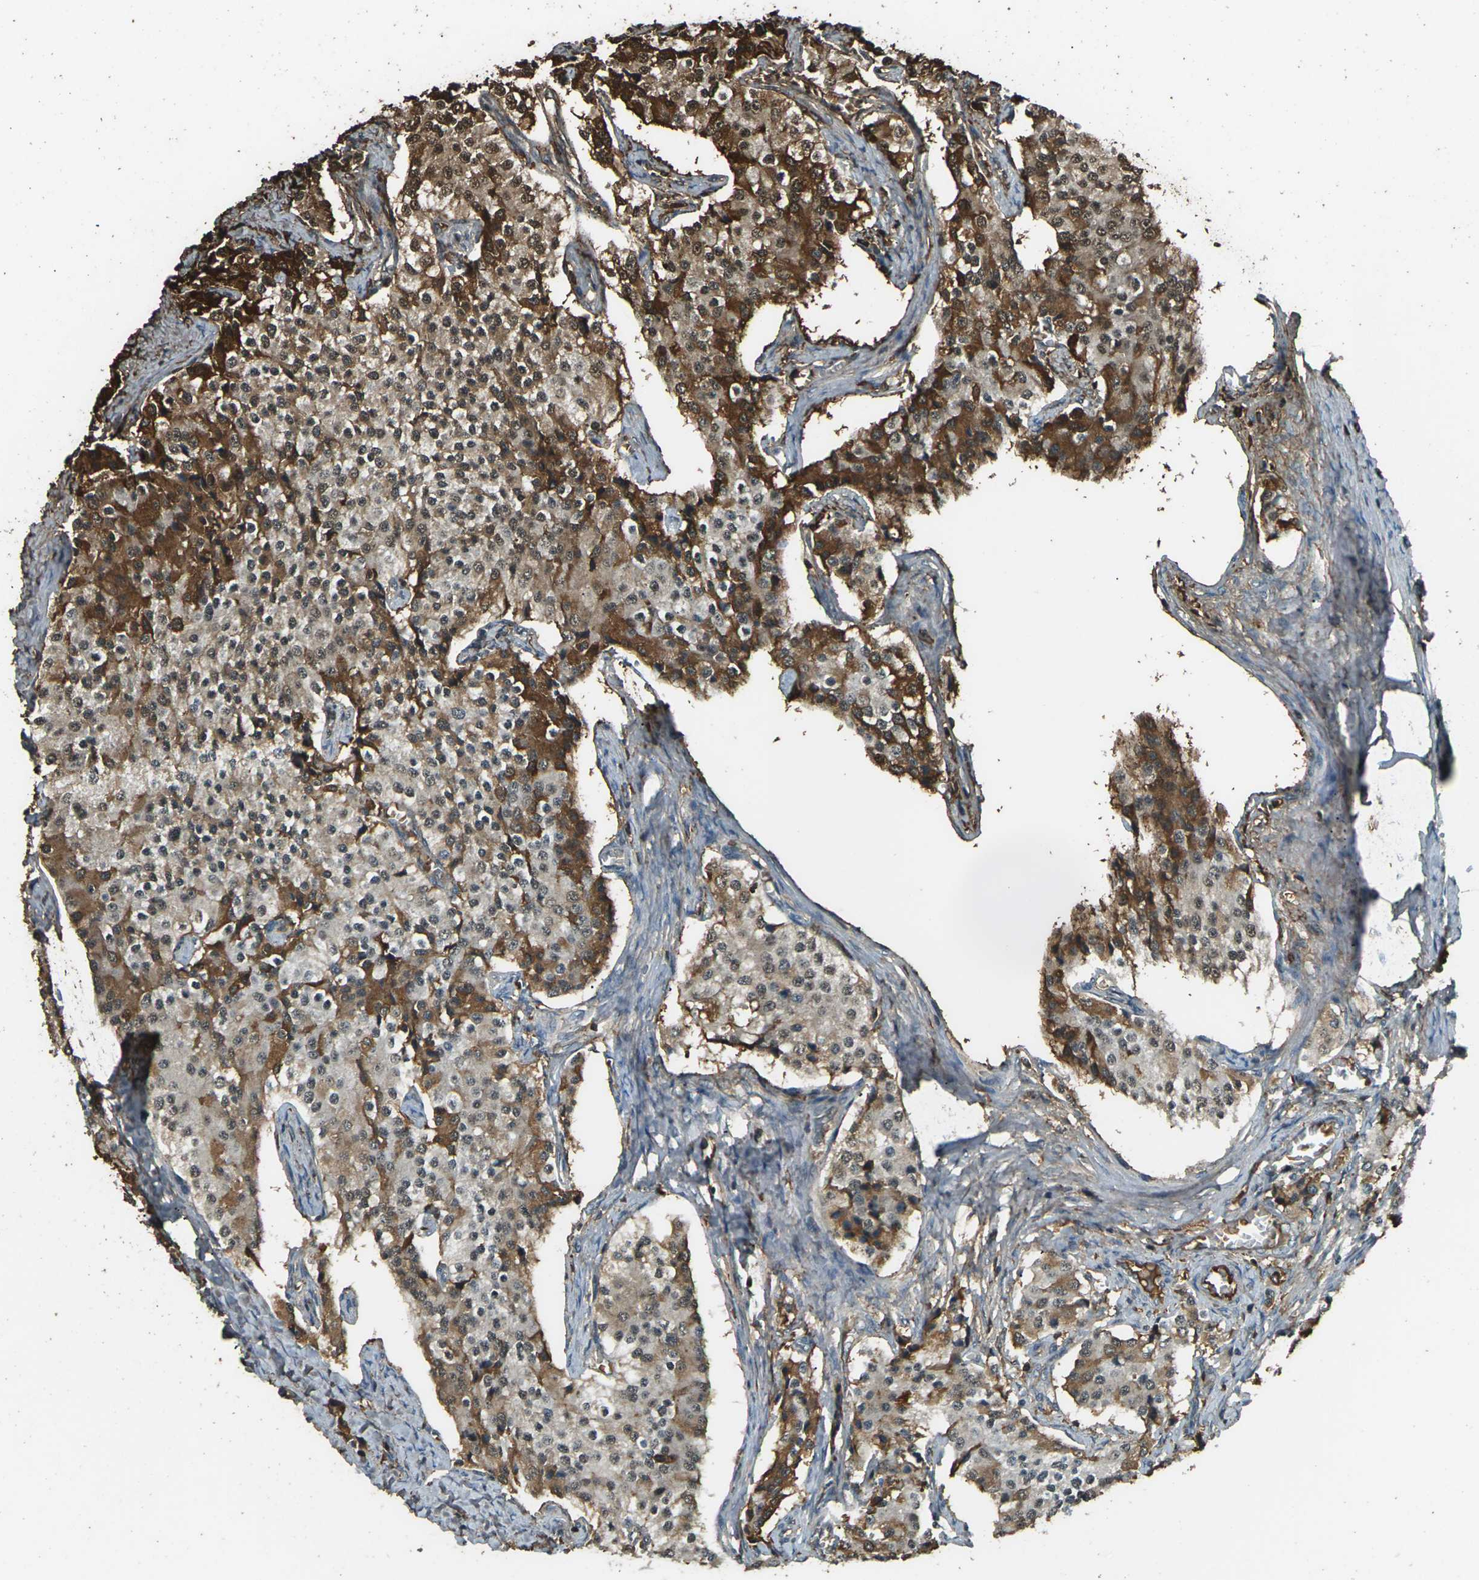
{"staining": {"intensity": "strong", "quantity": "25%-75%", "location": "cytoplasmic/membranous,nuclear"}, "tissue": "carcinoid", "cell_type": "Tumor cells", "image_type": "cancer", "snomed": [{"axis": "morphology", "description": "Carcinoid, malignant, NOS"}, {"axis": "topography", "description": "Colon"}], "caption": "Protein analysis of carcinoid tissue displays strong cytoplasmic/membranous and nuclear positivity in about 25%-75% of tumor cells. The protein of interest is shown in brown color, while the nuclei are stained blue.", "gene": "CYP1B1", "patient": {"sex": "female", "age": 52}}